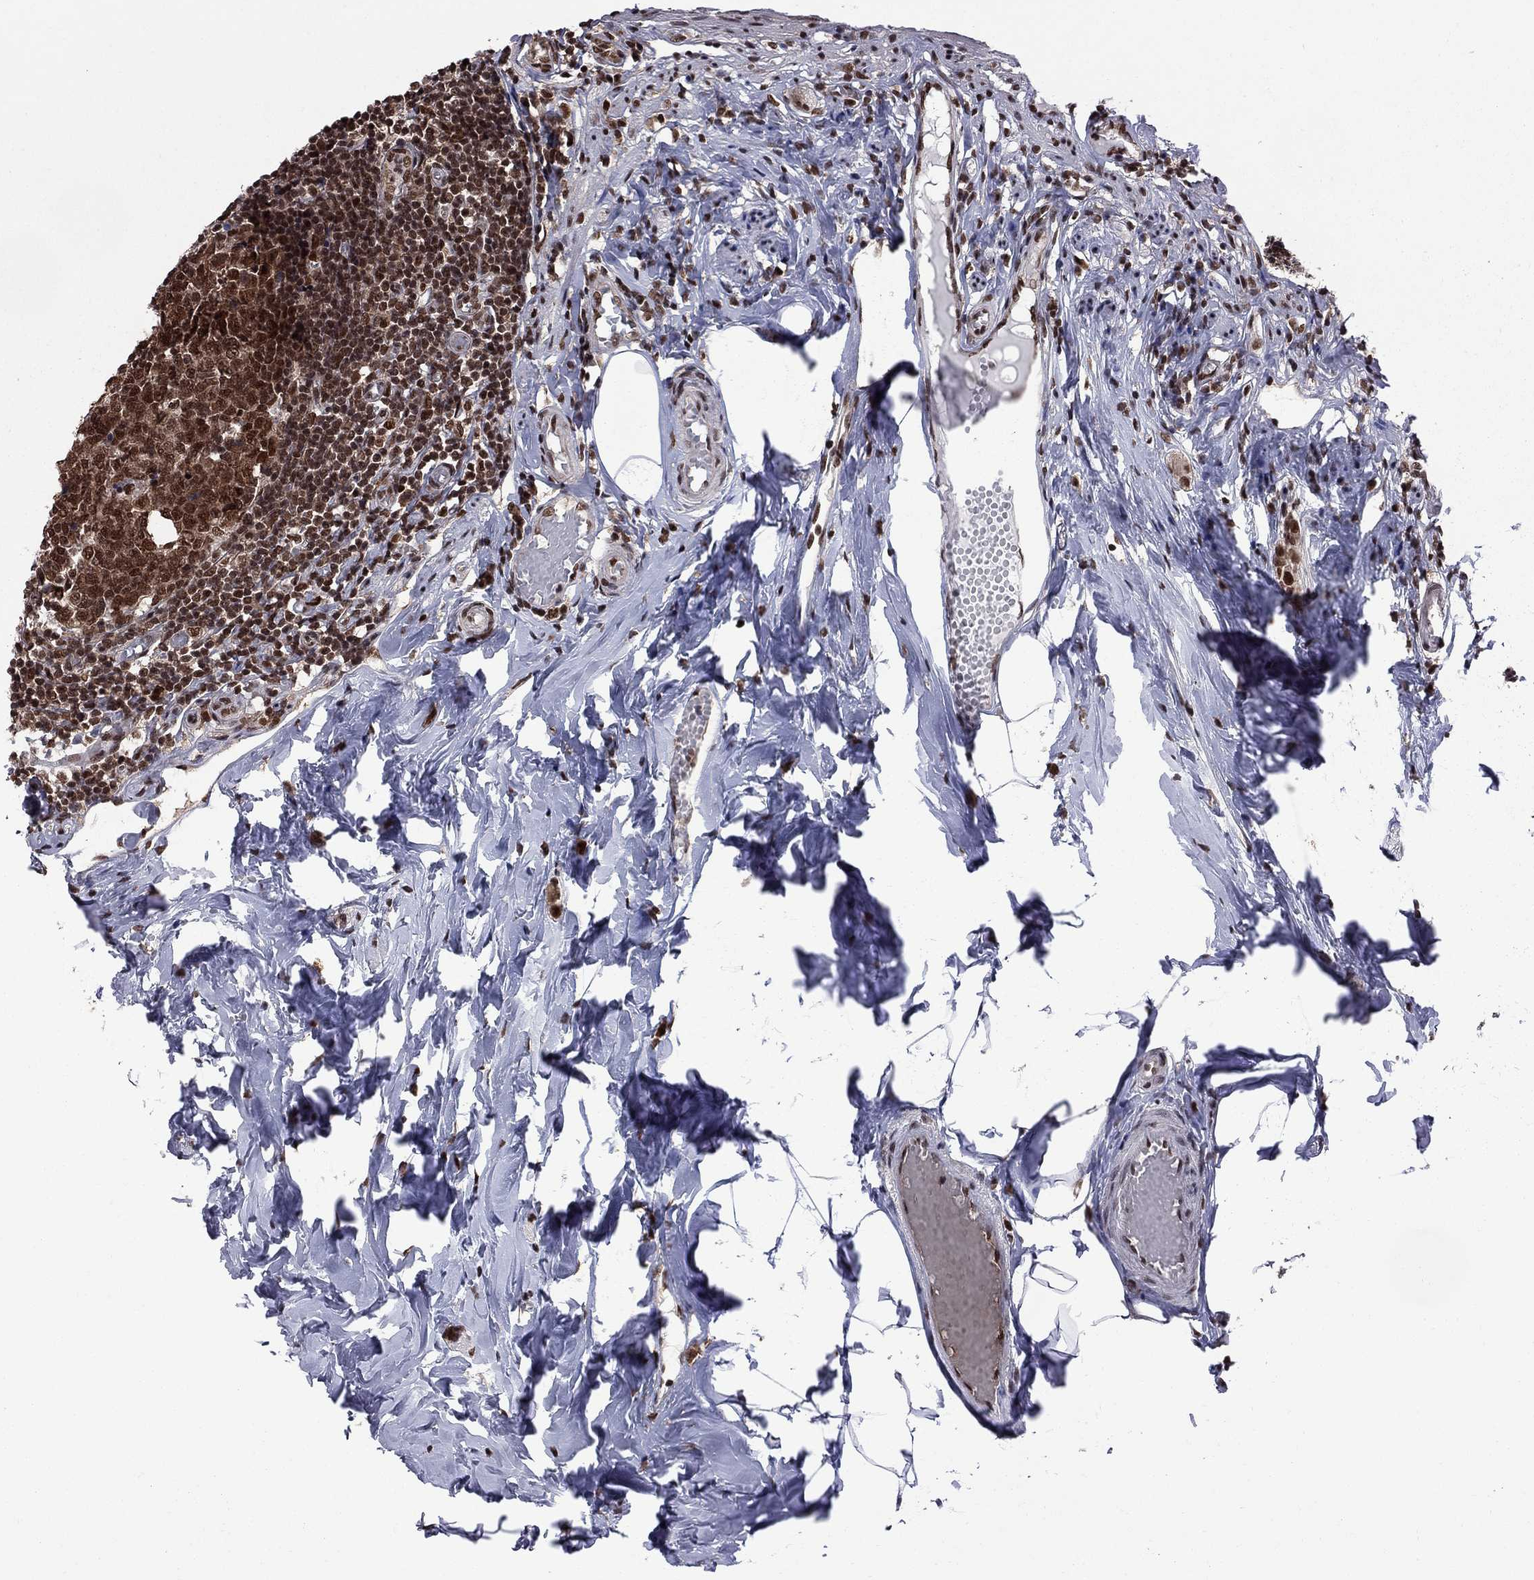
{"staining": {"intensity": "strong", "quantity": ">75%", "location": "nuclear"}, "tissue": "appendix", "cell_type": "Glandular cells", "image_type": "normal", "snomed": [{"axis": "morphology", "description": "Normal tissue, NOS"}, {"axis": "topography", "description": "Appendix"}], "caption": "Appendix stained with DAB (3,3'-diaminobenzidine) immunohistochemistry (IHC) displays high levels of strong nuclear staining in about >75% of glandular cells. (DAB (3,3'-diaminobenzidine) IHC with brightfield microscopy, high magnification).", "gene": "MED25", "patient": {"sex": "female", "age": 32}}